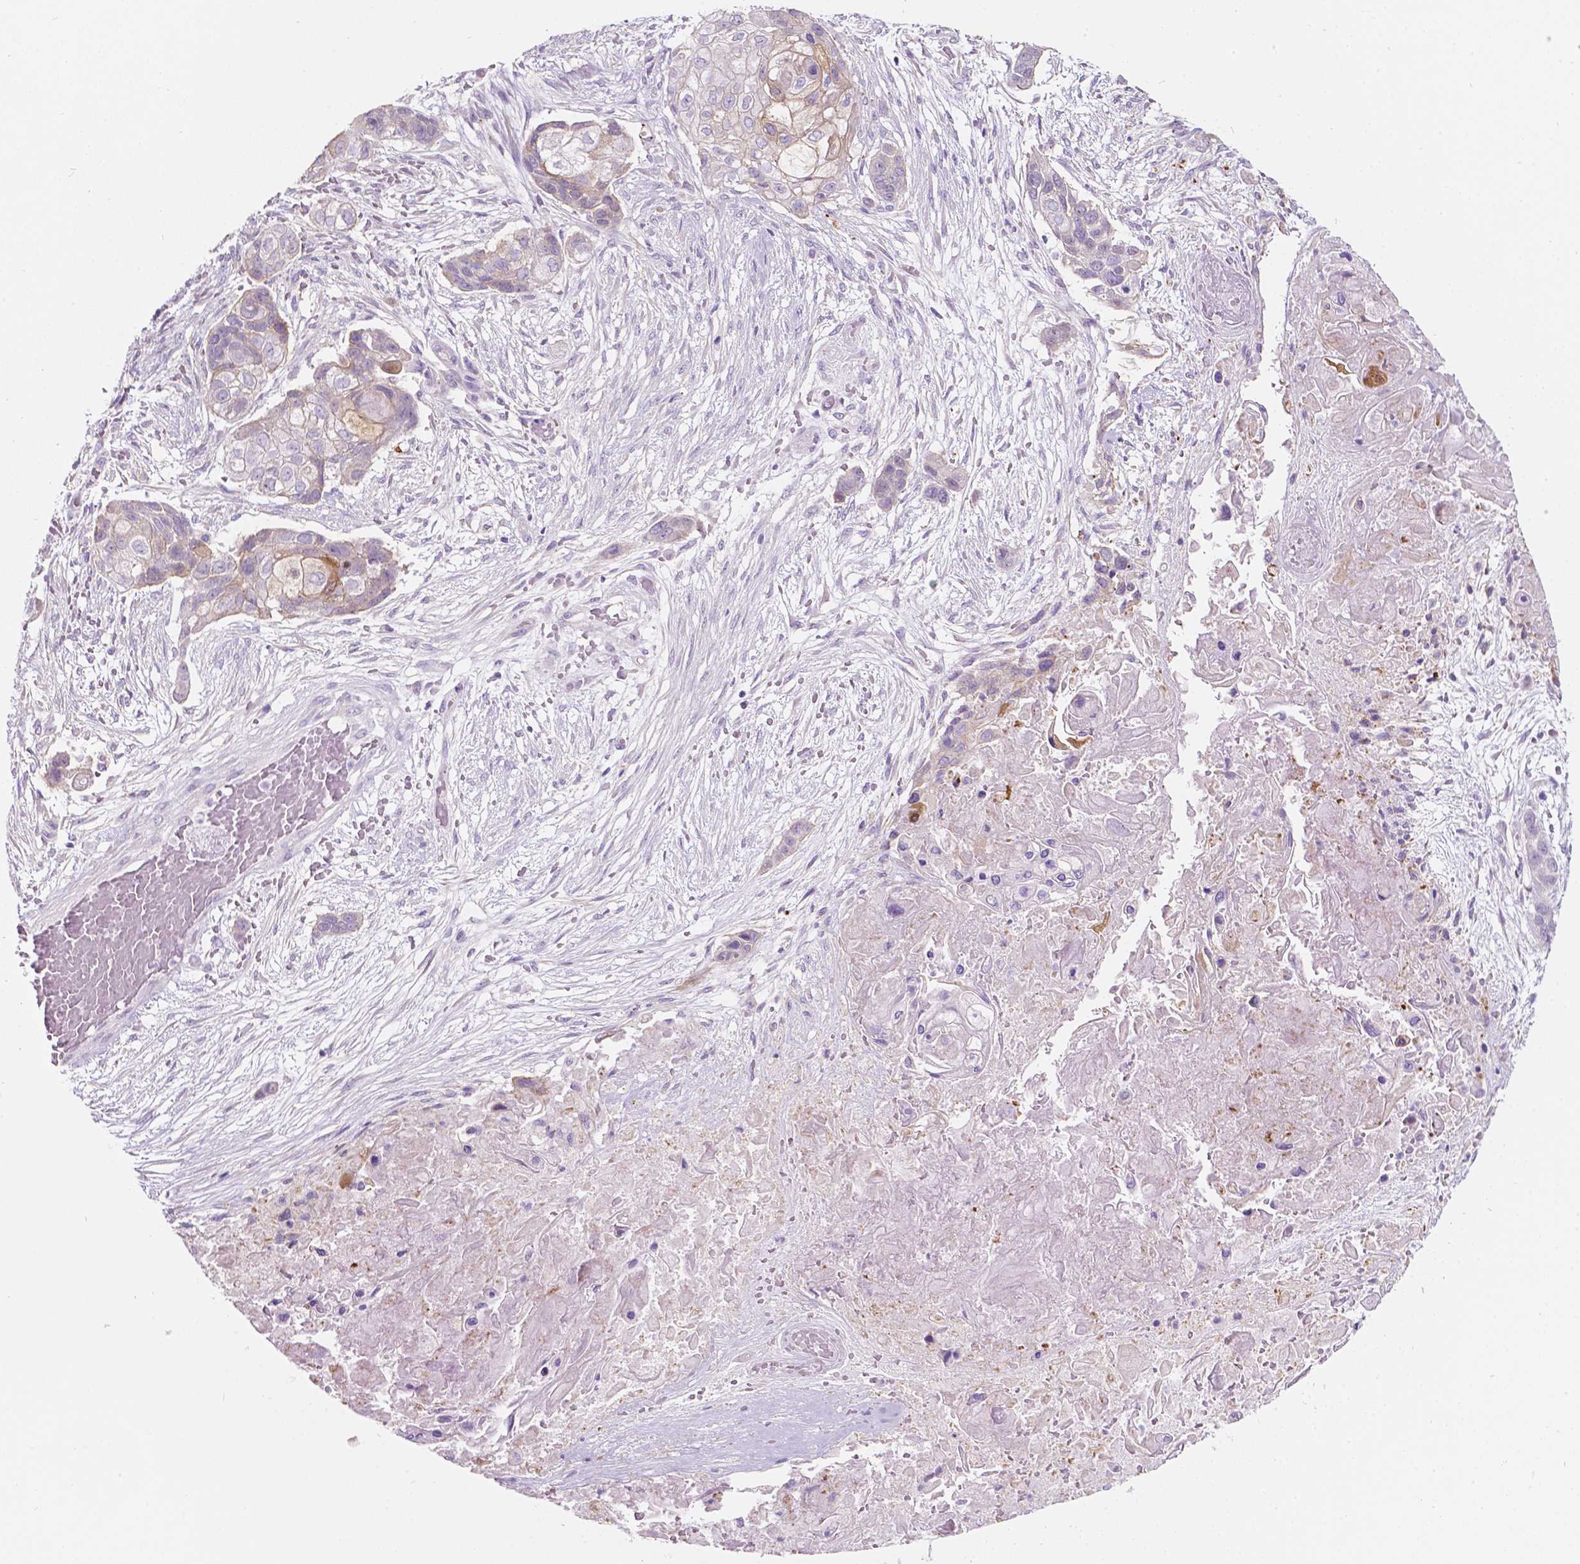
{"staining": {"intensity": "moderate", "quantity": "<25%", "location": "cytoplasmic/membranous"}, "tissue": "lung cancer", "cell_type": "Tumor cells", "image_type": "cancer", "snomed": [{"axis": "morphology", "description": "Squamous cell carcinoma, NOS"}, {"axis": "topography", "description": "Lung"}], "caption": "About <25% of tumor cells in human lung cancer show moderate cytoplasmic/membranous protein staining as visualized by brown immunohistochemical staining.", "gene": "NOS1AP", "patient": {"sex": "male", "age": 69}}